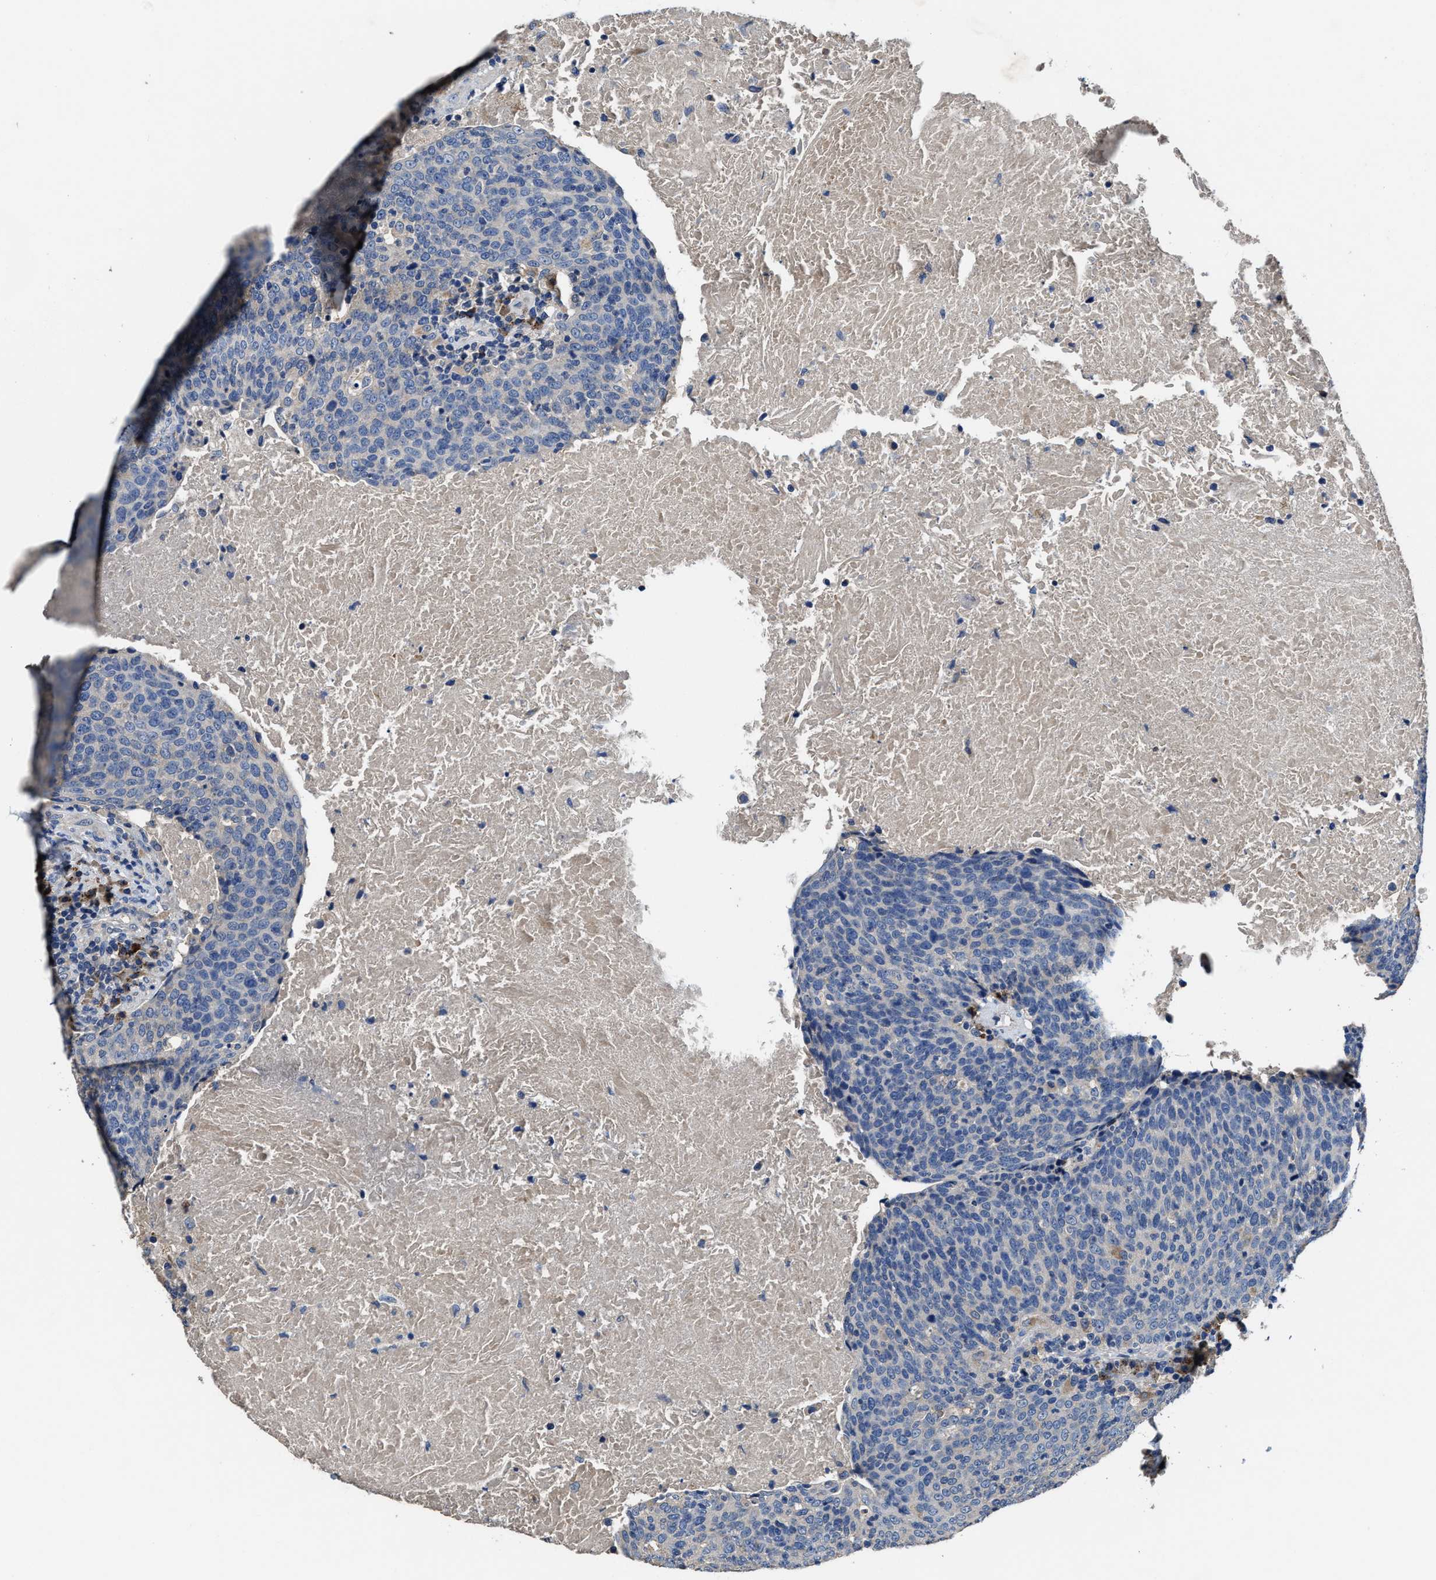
{"staining": {"intensity": "negative", "quantity": "none", "location": "none"}, "tissue": "head and neck cancer", "cell_type": "Tumor cells", "image_type": "cancer", "snomed": [{"axis": "morphology", "description": "Squamous cell carcinoma, NOS"}, {"axis": "morphology", "description": "Squamous cell carcinoma, metastatic, NOS"}, {"axis": "topography", "description": "Lymph node"}, {"axis": "topography", "description": "Head-Neck"}], "caption": "DAB (3,3'-diaminobenzidine) immunohistochemical staining of head and neck cancer exhibits no significant expression in tumor cells.", "gene": "UBR4", "patient": {"sex": "male", "age": 62}}